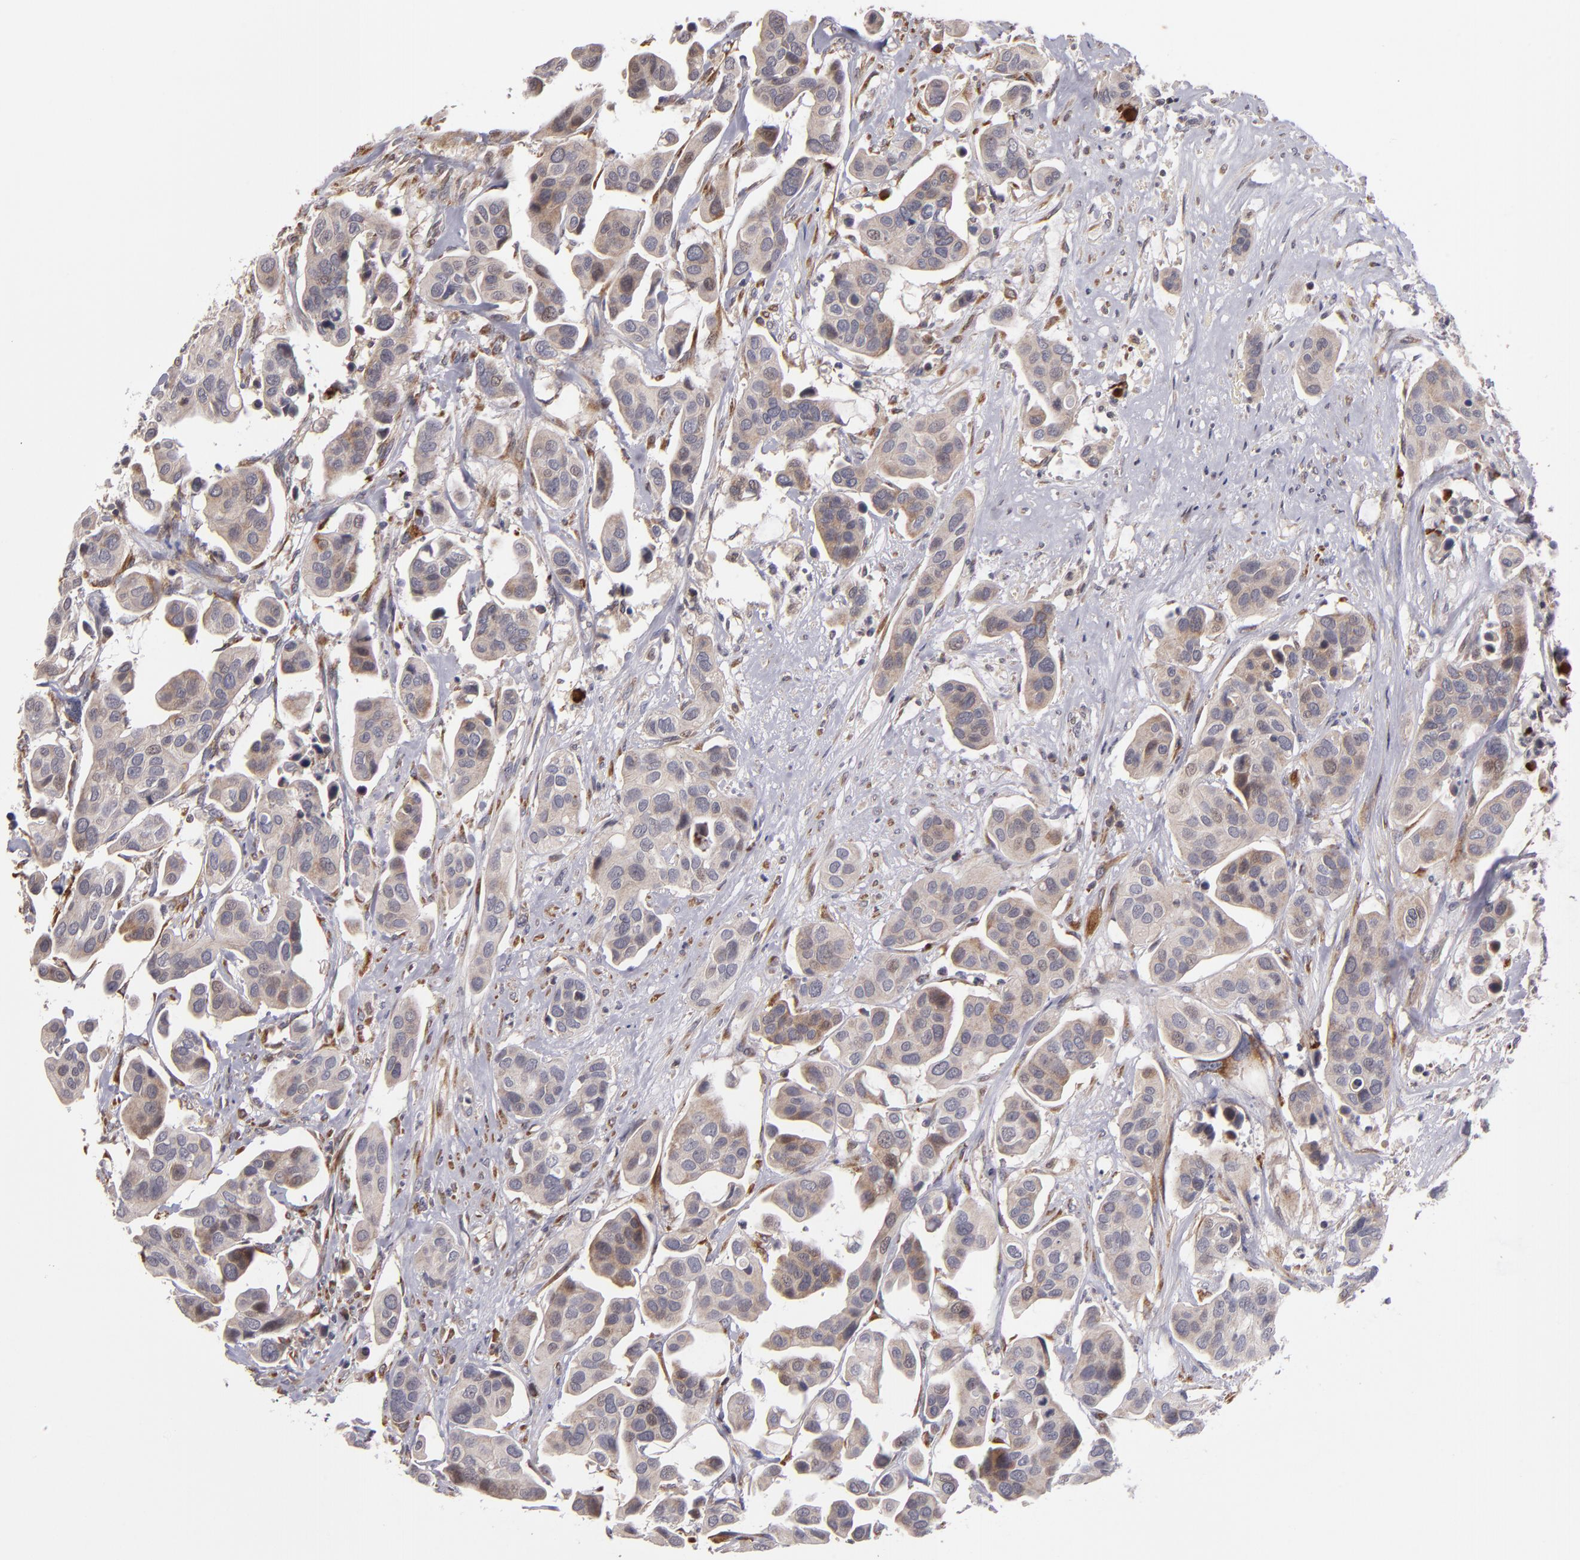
{"staining": {"intensity": "weak", "quantity": ">75%", "location": "cytoplasmic/membranous"}, "tissue": "urothelial cancer", "cell_type": "Tumor cells", "image_type": "cancer", "snomed": [{"axis": "morphology", "description": "Adenocarcinoma, NOS"}, {"axis": "topography", "description": "Urinary bladder"}], "caption": "Human adenocarcinoma stained with a brown dye reveals weak cytoplasmic/membranous positive staining in approximately >75% of tumor cells.", "gene": "CASP1", "patient": {"sex": "male", "age": 61}}